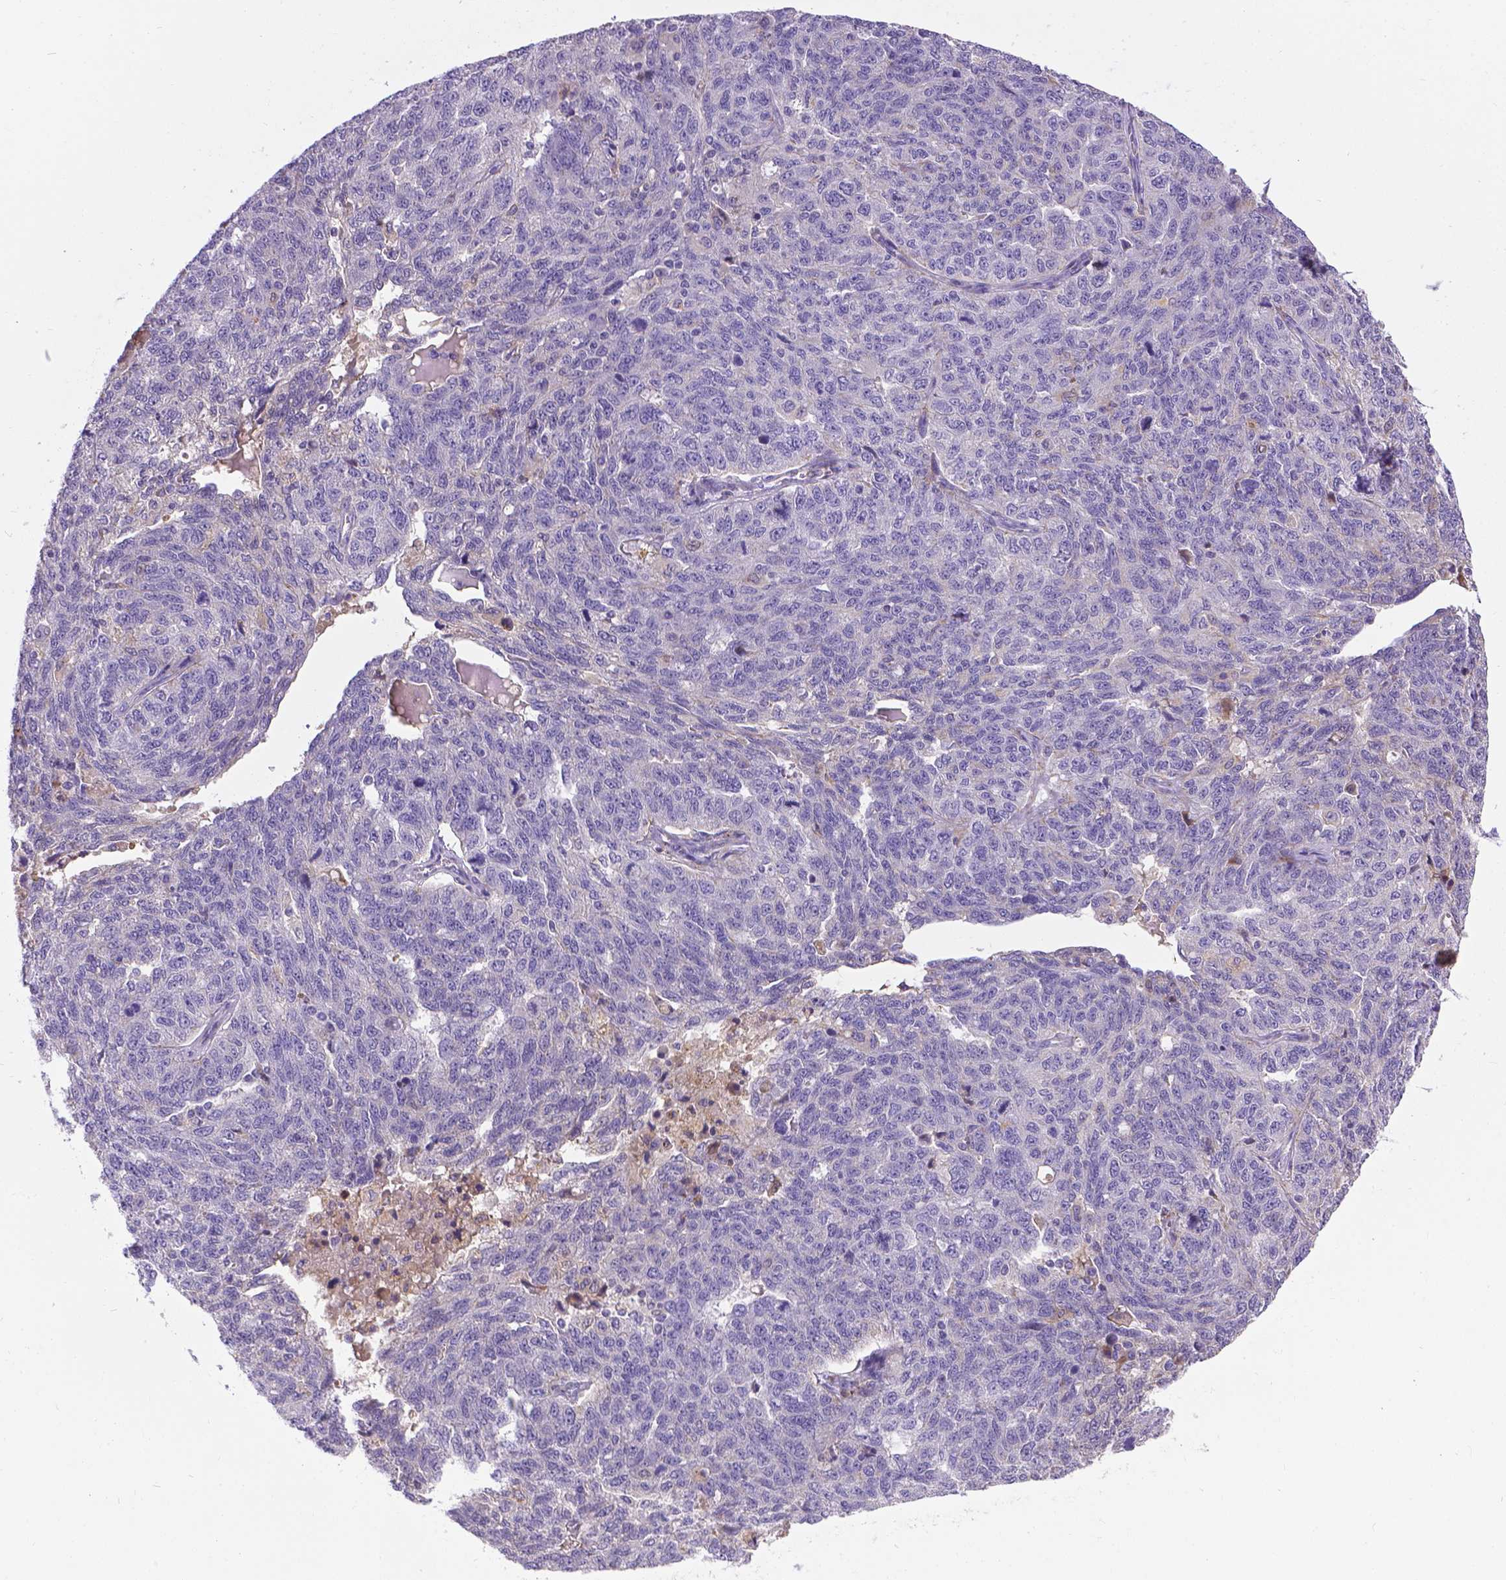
{"staining": {"intensity": "negative", "quantity": "none", "location": "none"}, "tissue": "ovarian cancer", "cell_type": "Tumor cells", "image_type": "cancer", "snomed": [{"axis": "morphology", "description": "Cystadenocarcinoma, serous, NOS"}, {"axis": "topography", "description": "Ovary"}], "caption": "Tumor cells are negative for protein expression in human ovarian cancer (serous cystadenocarcinoma).", "gene": "TM4SF18", "patient": {"sex": "female", "age": 71}}